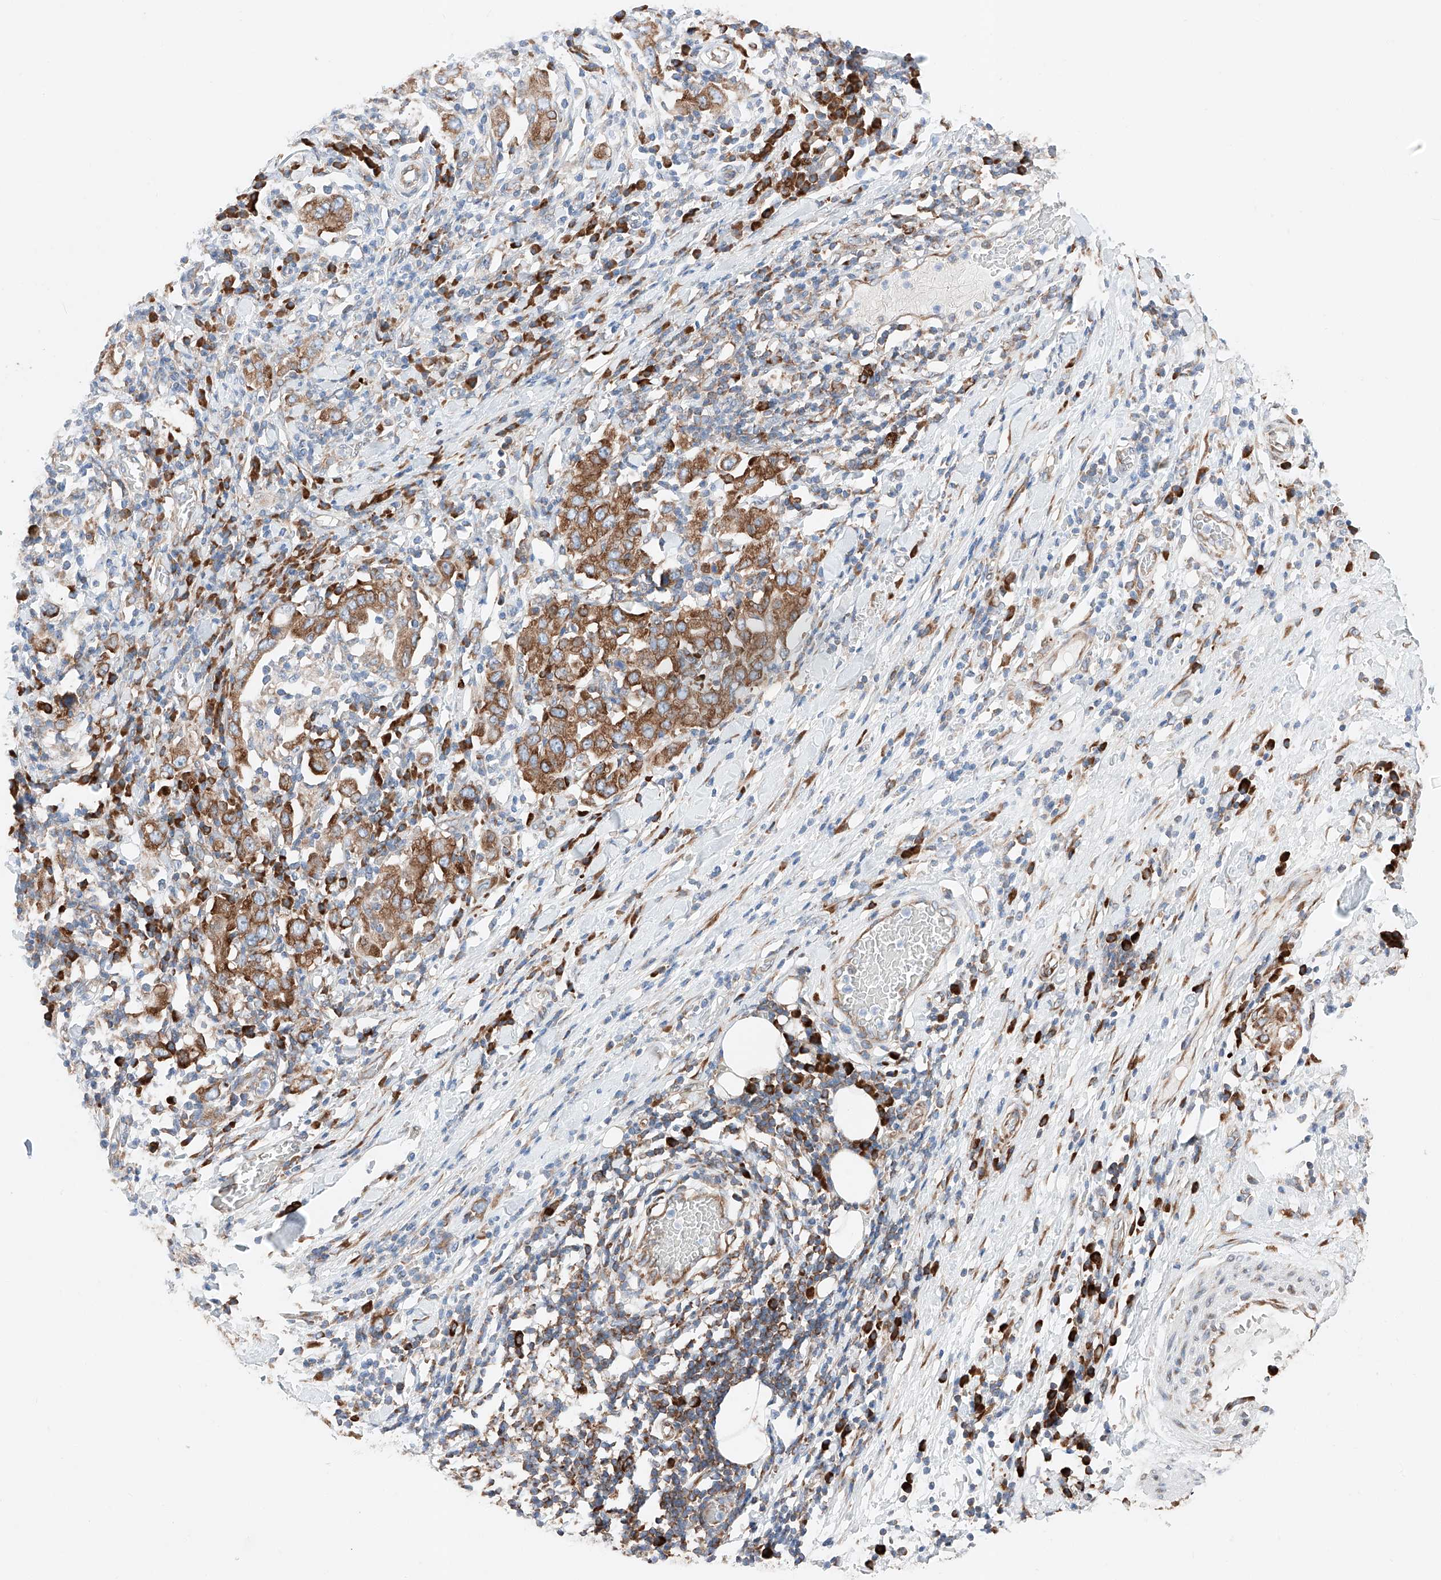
{"staining": {"intensity": "moderate", "quantity": ">75%", "location": "cytoplasmic/membranous"}, "tissue": "stomach cancer", "cell_type": "Tumor cells", "image_type": "cancer", "snomed": [{"axis": "morphology", "description": "Adenocarcinoma, NOS"}, {"axis": "topography", "description": "Stomach, upper"}], "caption": "Brown immunohistochemical staining in human adenocarcinoma (stomach) reveals moderate cytoplasmic/membranous positivity in approximately >75% of tumor cells.", "gene": "CRELD1", "patient": {"sex": "male", "age": 62}}